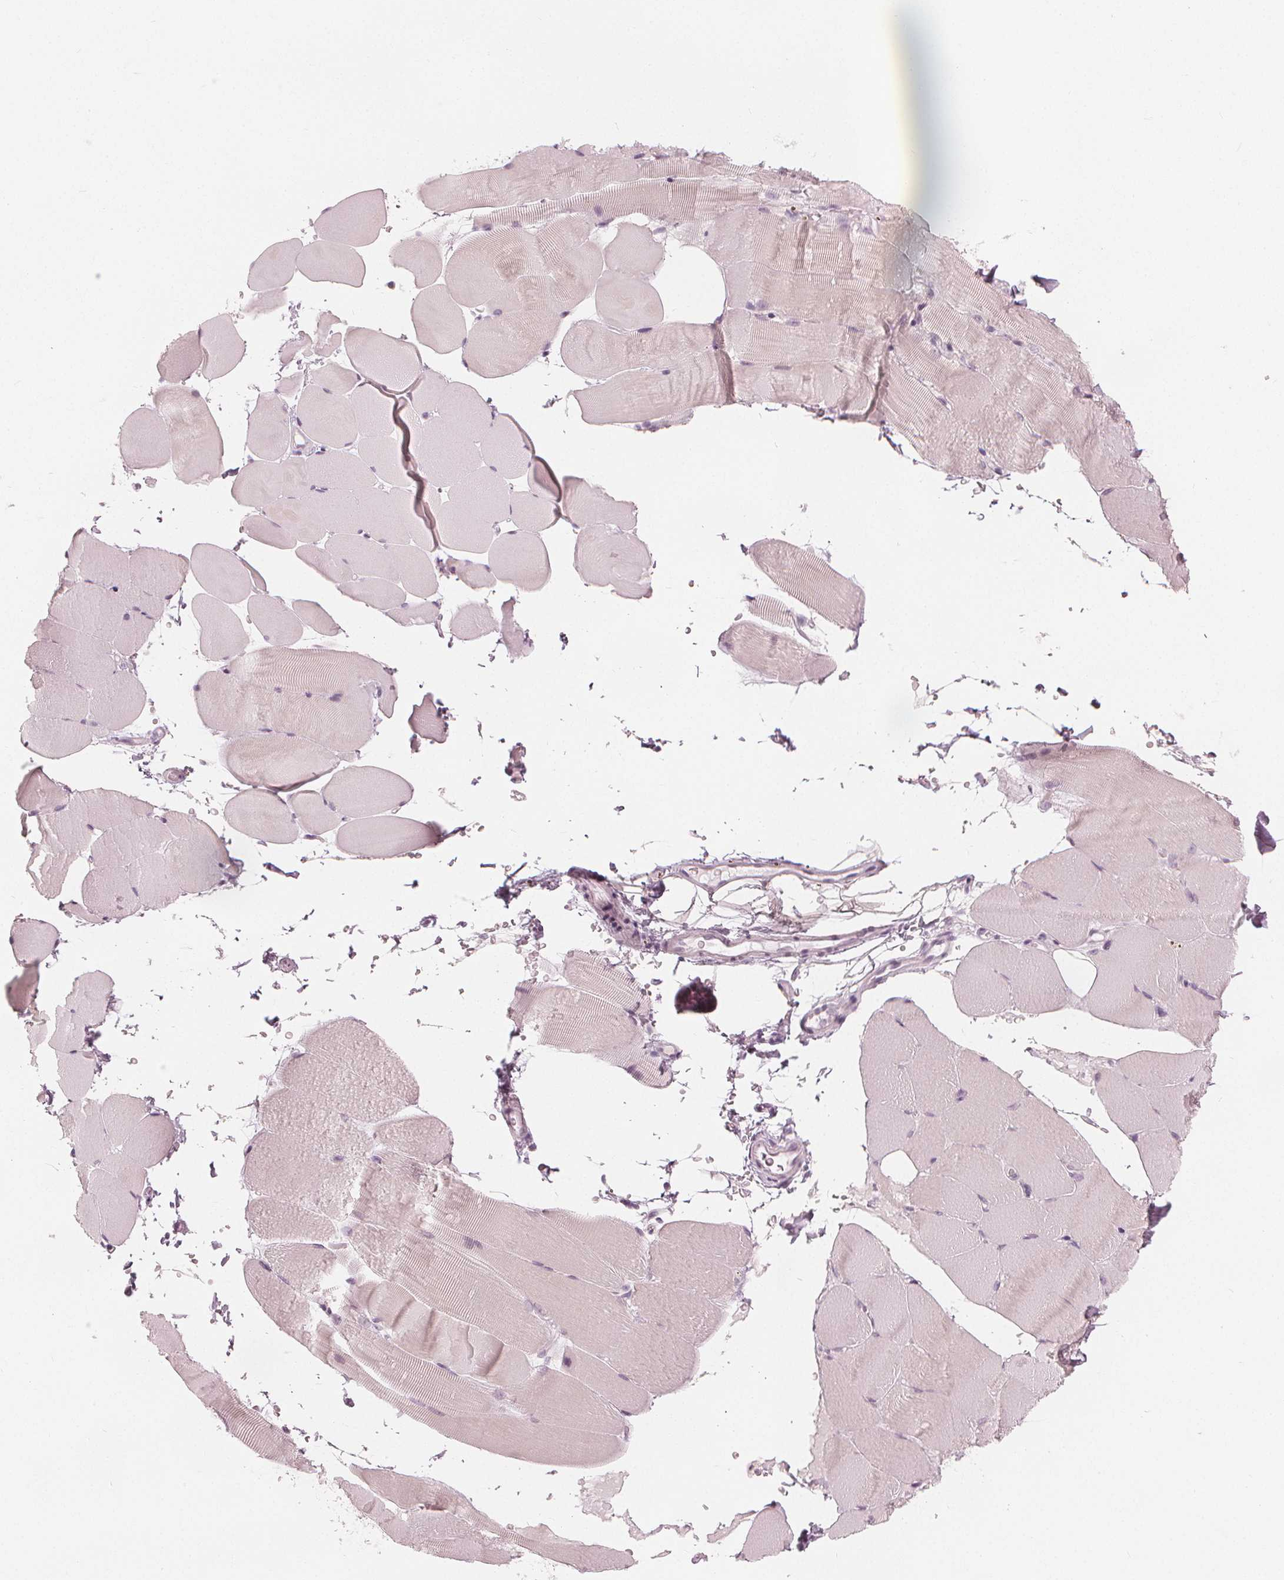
{"staining": {"intensity": "negative", "quantity": "none", "location": "none"}, "tissue": "skeletal muscle", "cell_type": "Myocytes", "image_type": "normal", "snomed": [{"axis": "morphology", "description": "Normal tissue, NOS"}, {"axis": "topography", "description": "Skeletal muscle"}], "caption": "This is a photomicrograph of immunohistochemistry (IHC) staining of benign skeletal muscle, which shows no positivity in myocytes. (DAB immunohistochemistry (IHC), high magnification).", "gene": "PAEP", "patient": {"sex": "female", "age": 37}}